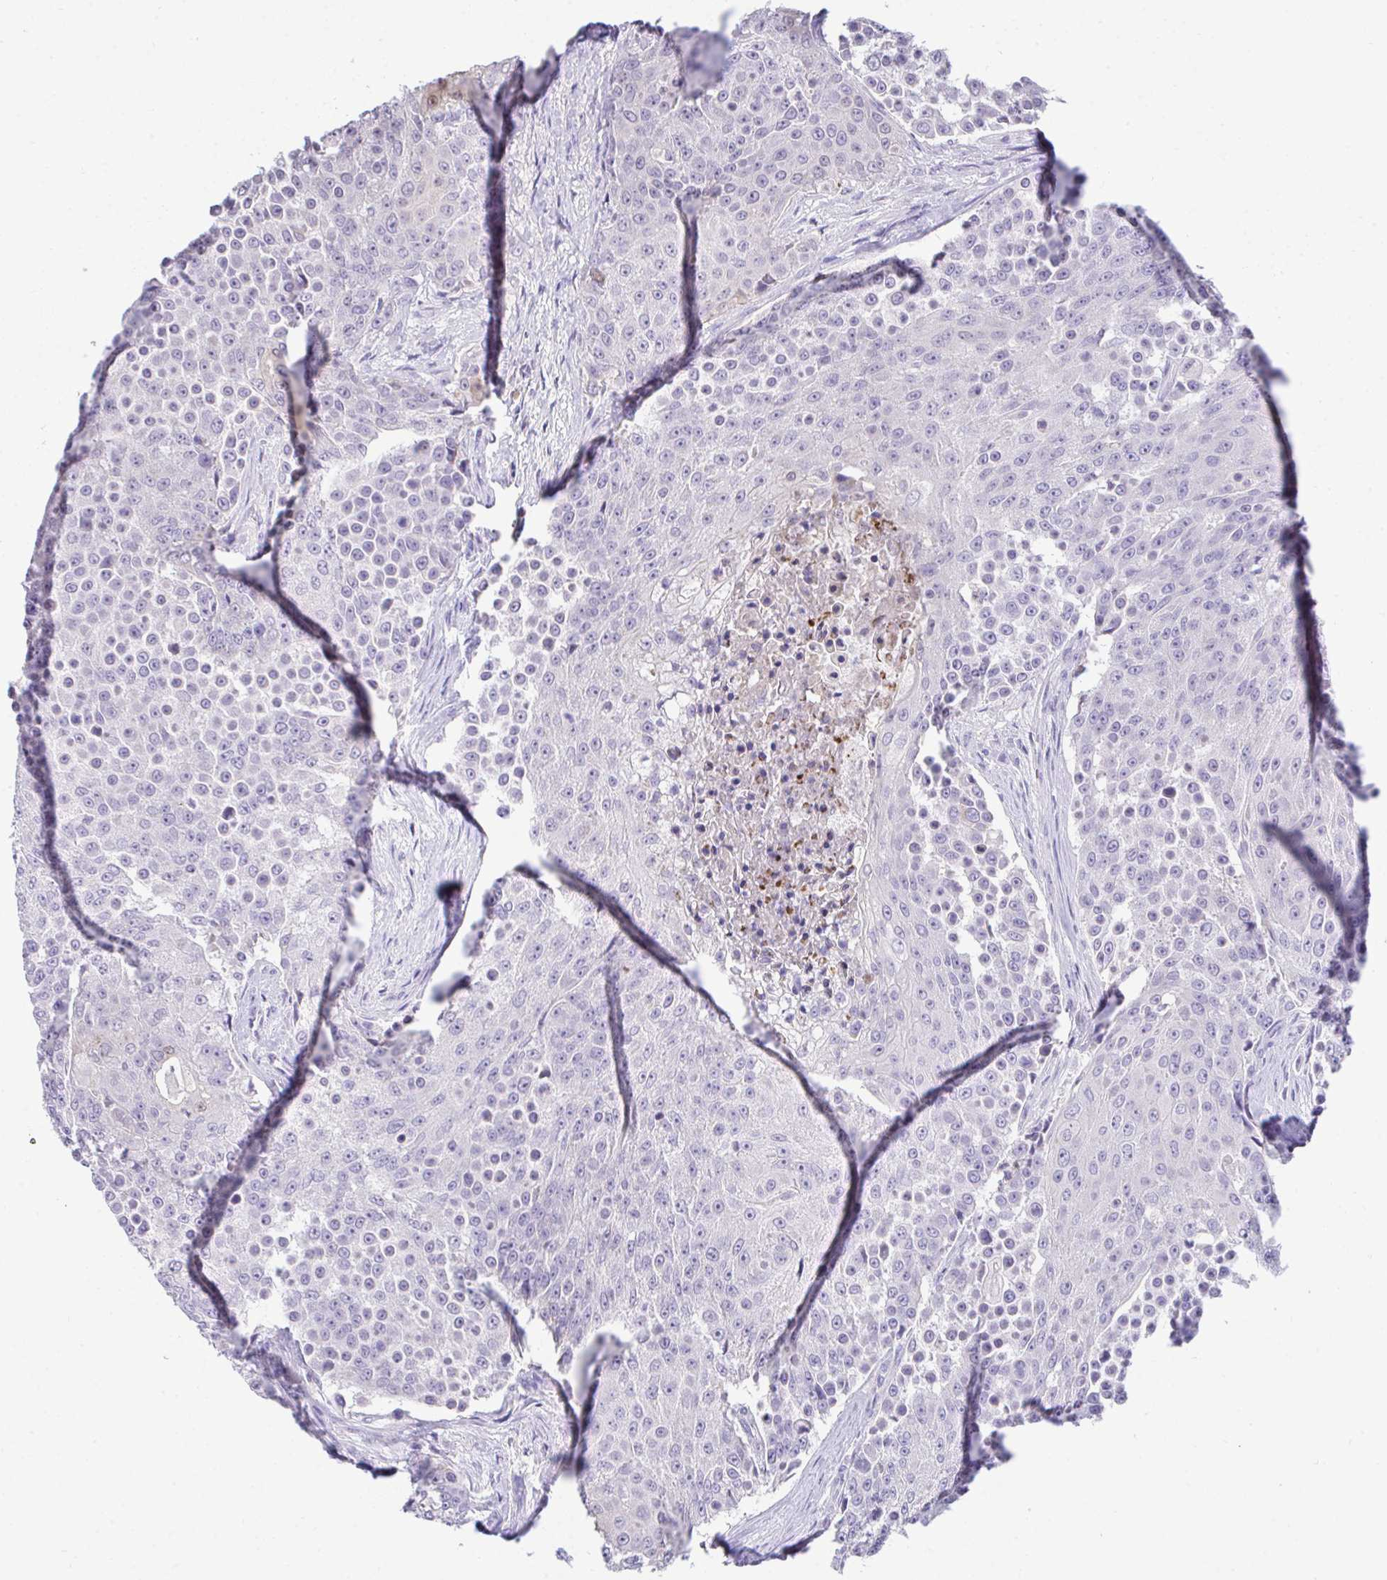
{"staining": {"intensity": "negative", "quantity": "none", "location": "none"}, "tissue": "urothelial cancer", "cell_type": "Tumor cells", "image_type": "cancer", "snomed": [{"axis": "morphology", "description": "Urothelial carcinoma, High grade"}, {"axis": "topography", "description": "Urinary bladder"}], "caption": "Immunohistochemistry (IHC) histopathology image of urothelial cancer stained for a protein (brown), which shows no staining in tumor cells.", "gene": "TMCO5A", "patient": {"sex": "female", "age": 63}}